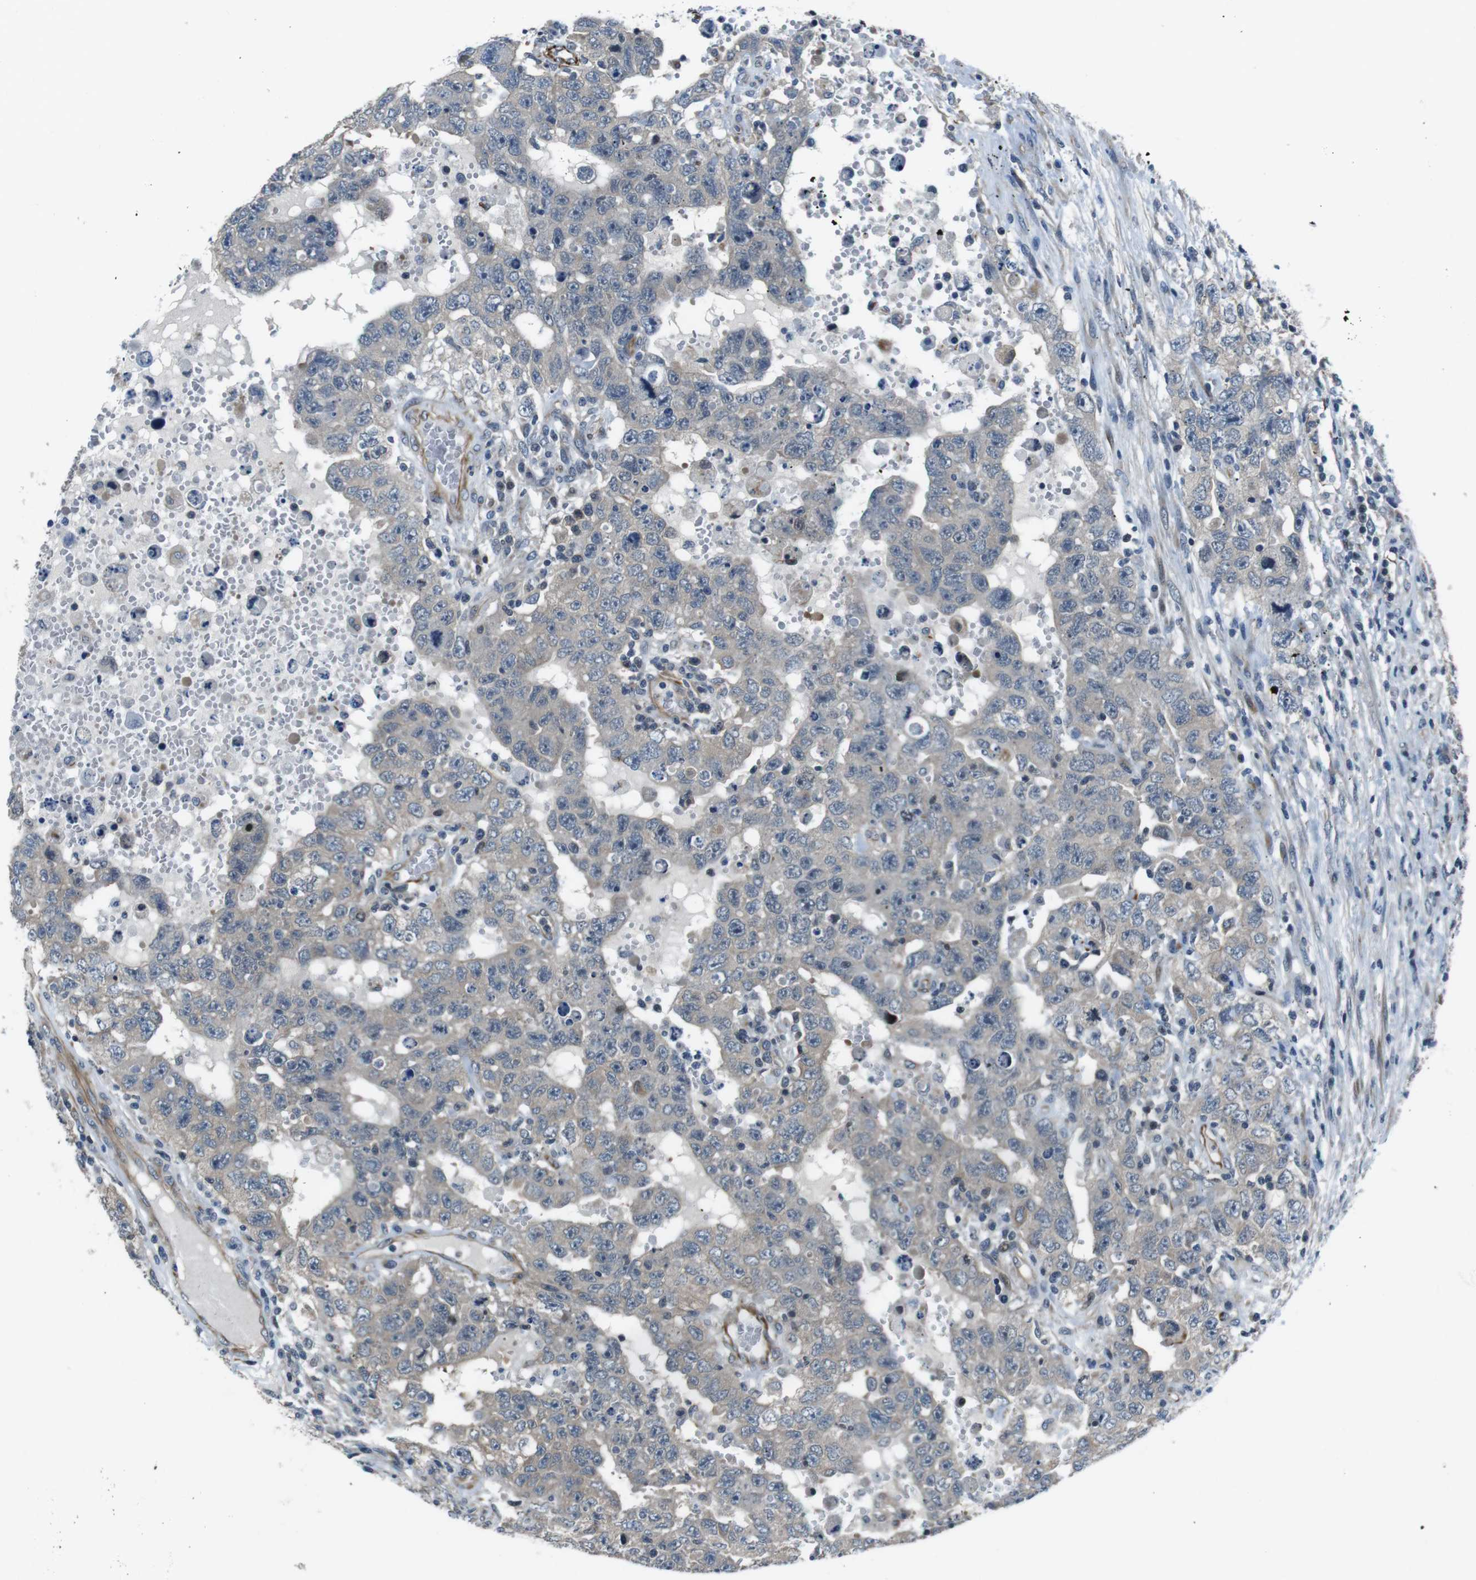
{"staining": {"intensity": "negative", "quantity": "none", "location": "none"}, "tissue": "testis cancer", "cell_type": "Tumor cells", "image_type": "cancer", "snomed": [{"axis": "morphology", "description": "Carcinoma, Embryonal, NOS"}, {"axis": "topography", "description": "Testis"}], "caption": "Tumor cells are negative for protein expression in human embryonal carcinoma (testis). (DAB immunohistochemistry (IHC), high magnification).", "gene": "LRRC49", "patient": {"sex": "male", "age": 26}}